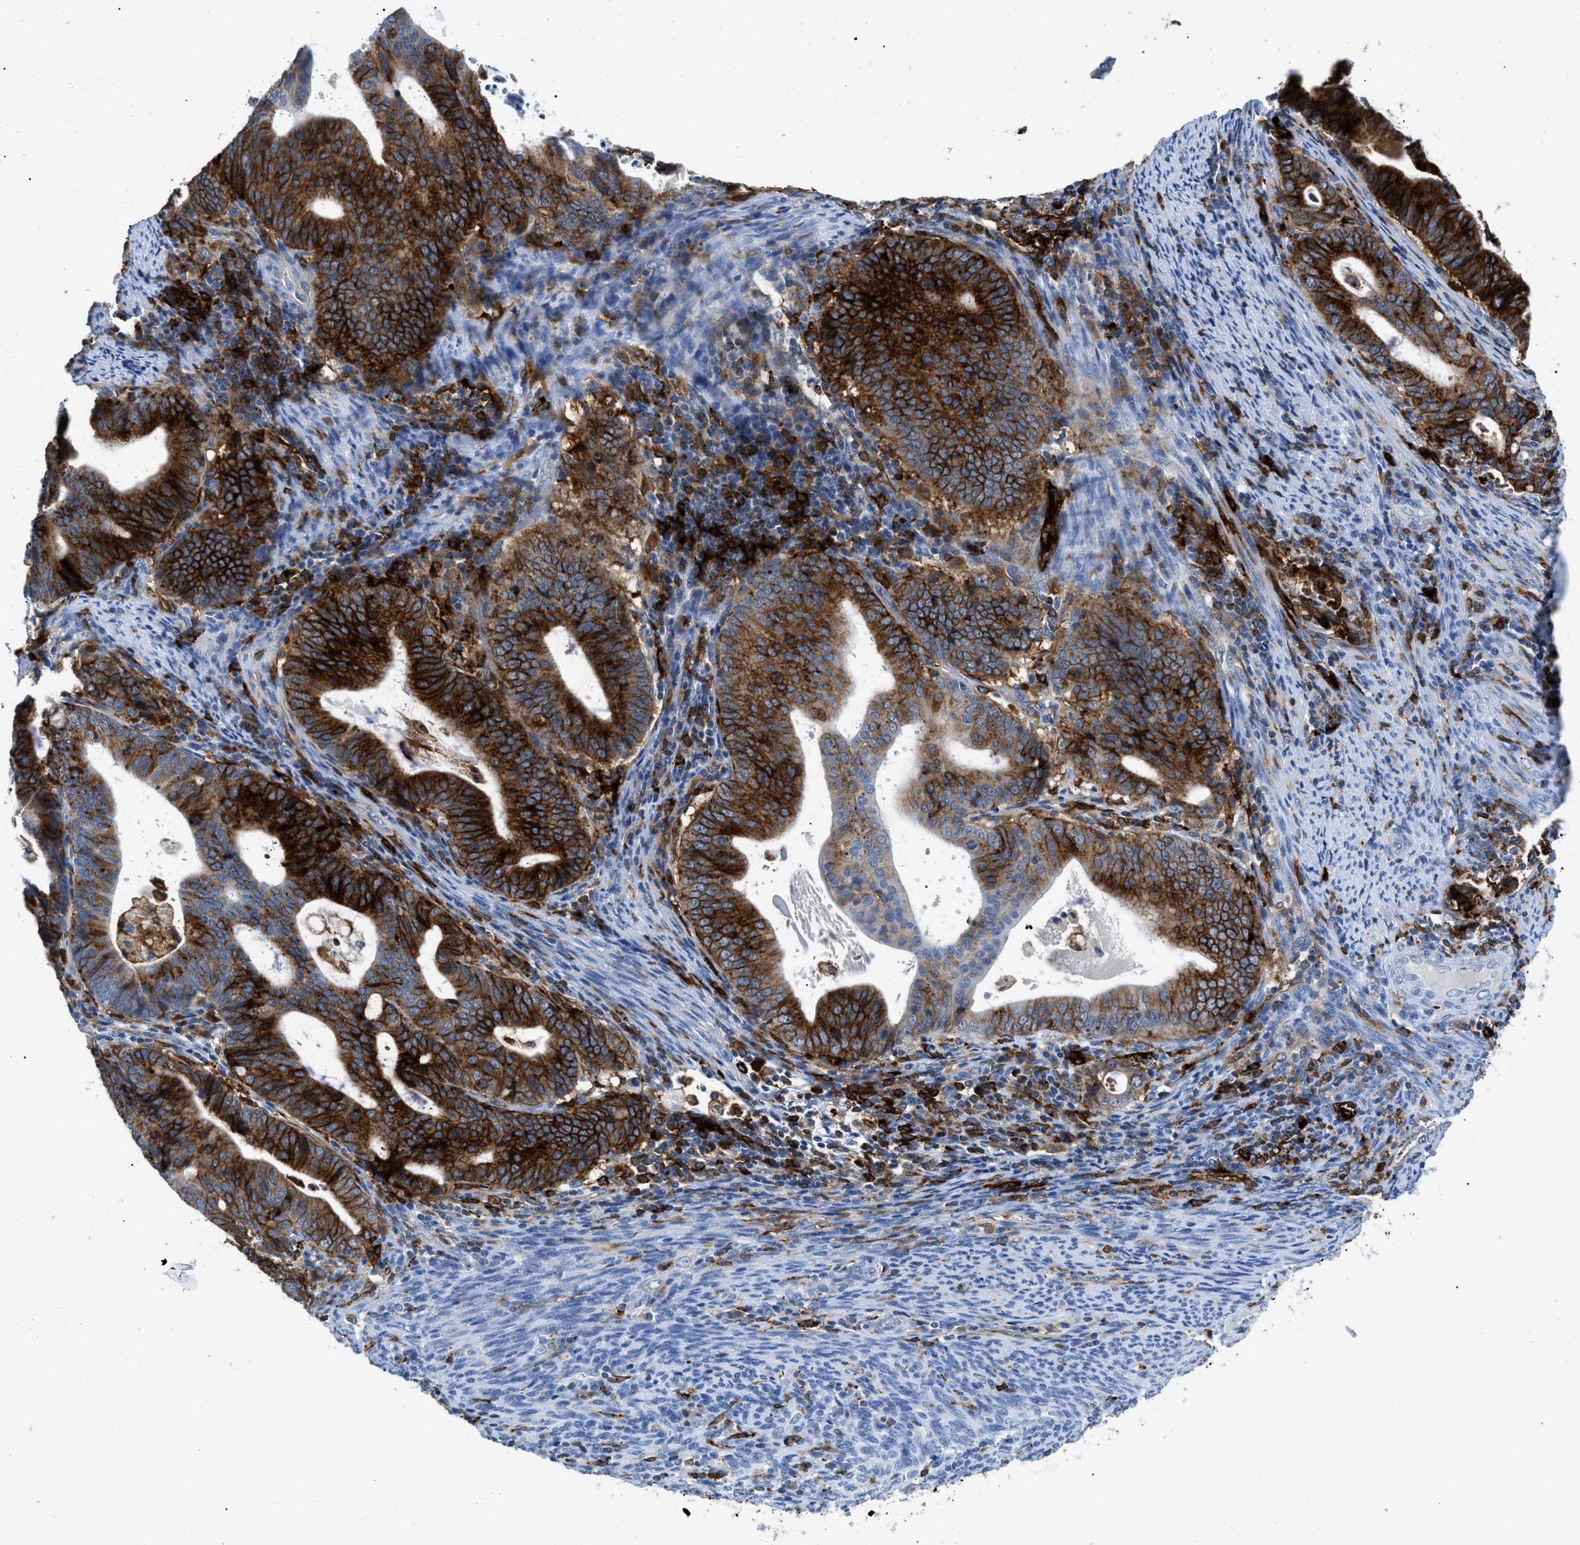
{"staining": {"intensity": "strong", "quantity": ">75%", "location": "cytoplasmic/membranous"}, "tissue": "endometrial cancer", "cell_type": "Tumor cells", "image_type": "cancer", "snomed": [{"axis": "morphology", "description": "Adenocarcinoma, NOS"}, {"axis": "topography", "description": "Uterus"}], "caption": "Immunohistochemical staining of endometrial cancer (adenocarcinoma) exhibits high levels of strong cytoplasmic/membranous protein positivity in about >75% of tumor cells. (brown staining indicates protein expression, while blue staining denotes nuclei).", "gene": "CD226", "patient": {"sex": "female", "age": 83}}